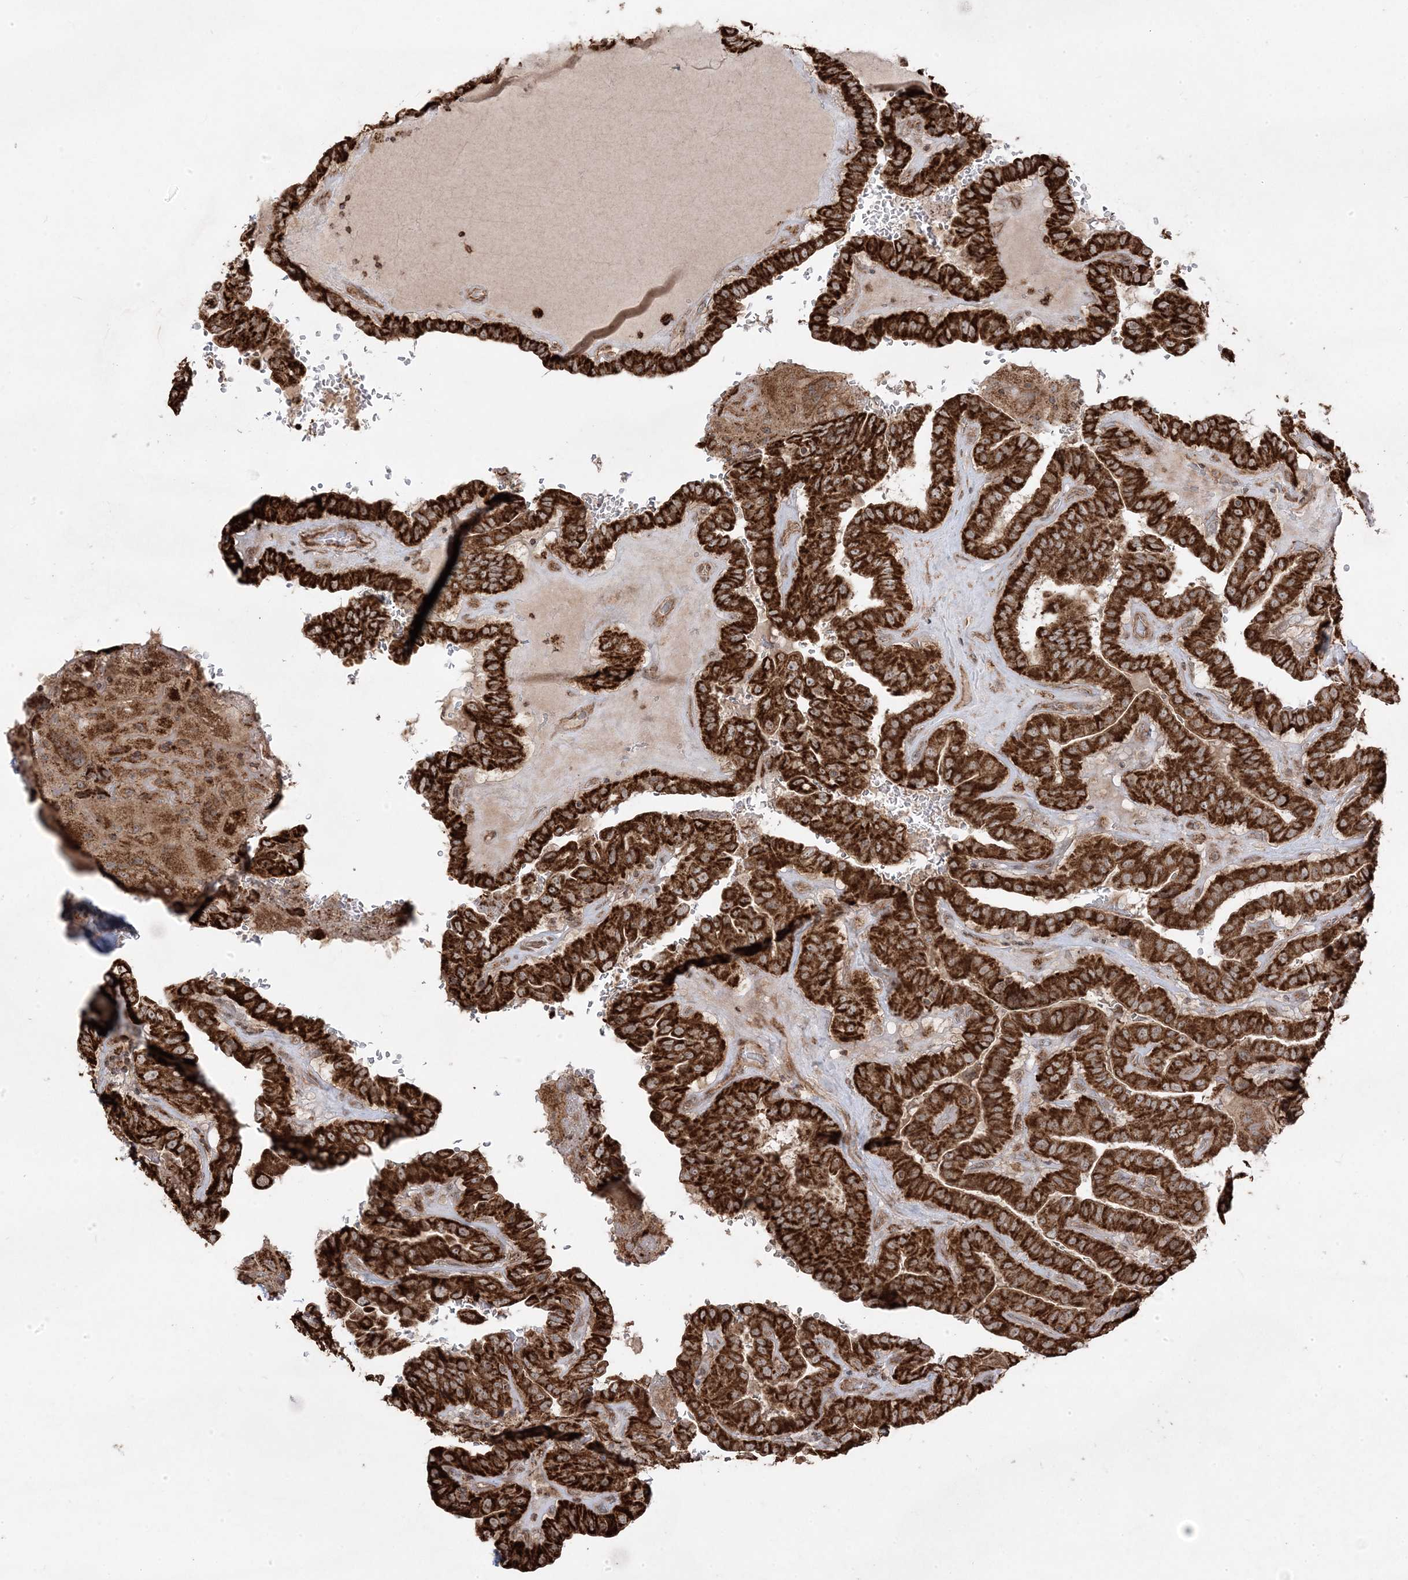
{"staining": {"intensity": "strong", "quantity": ">75%", "location": "cytoplasmic/membranous"}, "tissue": "thyroid cancer", "cell_type": "Tumor cells", "image_type": "cancer", "snomed": [{"axis": "morphology", "description": "Papillary adenocarcinoma, NOS"}, {"axis": "topography", "description": "Thyroid gland"}], "caption": "This is an image of immunohistochemistry staining of papillary adenocarcinoma (thyroid), which shows strong positivity in the cytoplasmic/membranous of tumor cells.", "gene": "CLUAP1", "patient": {"sex": "male", "age": 77}}